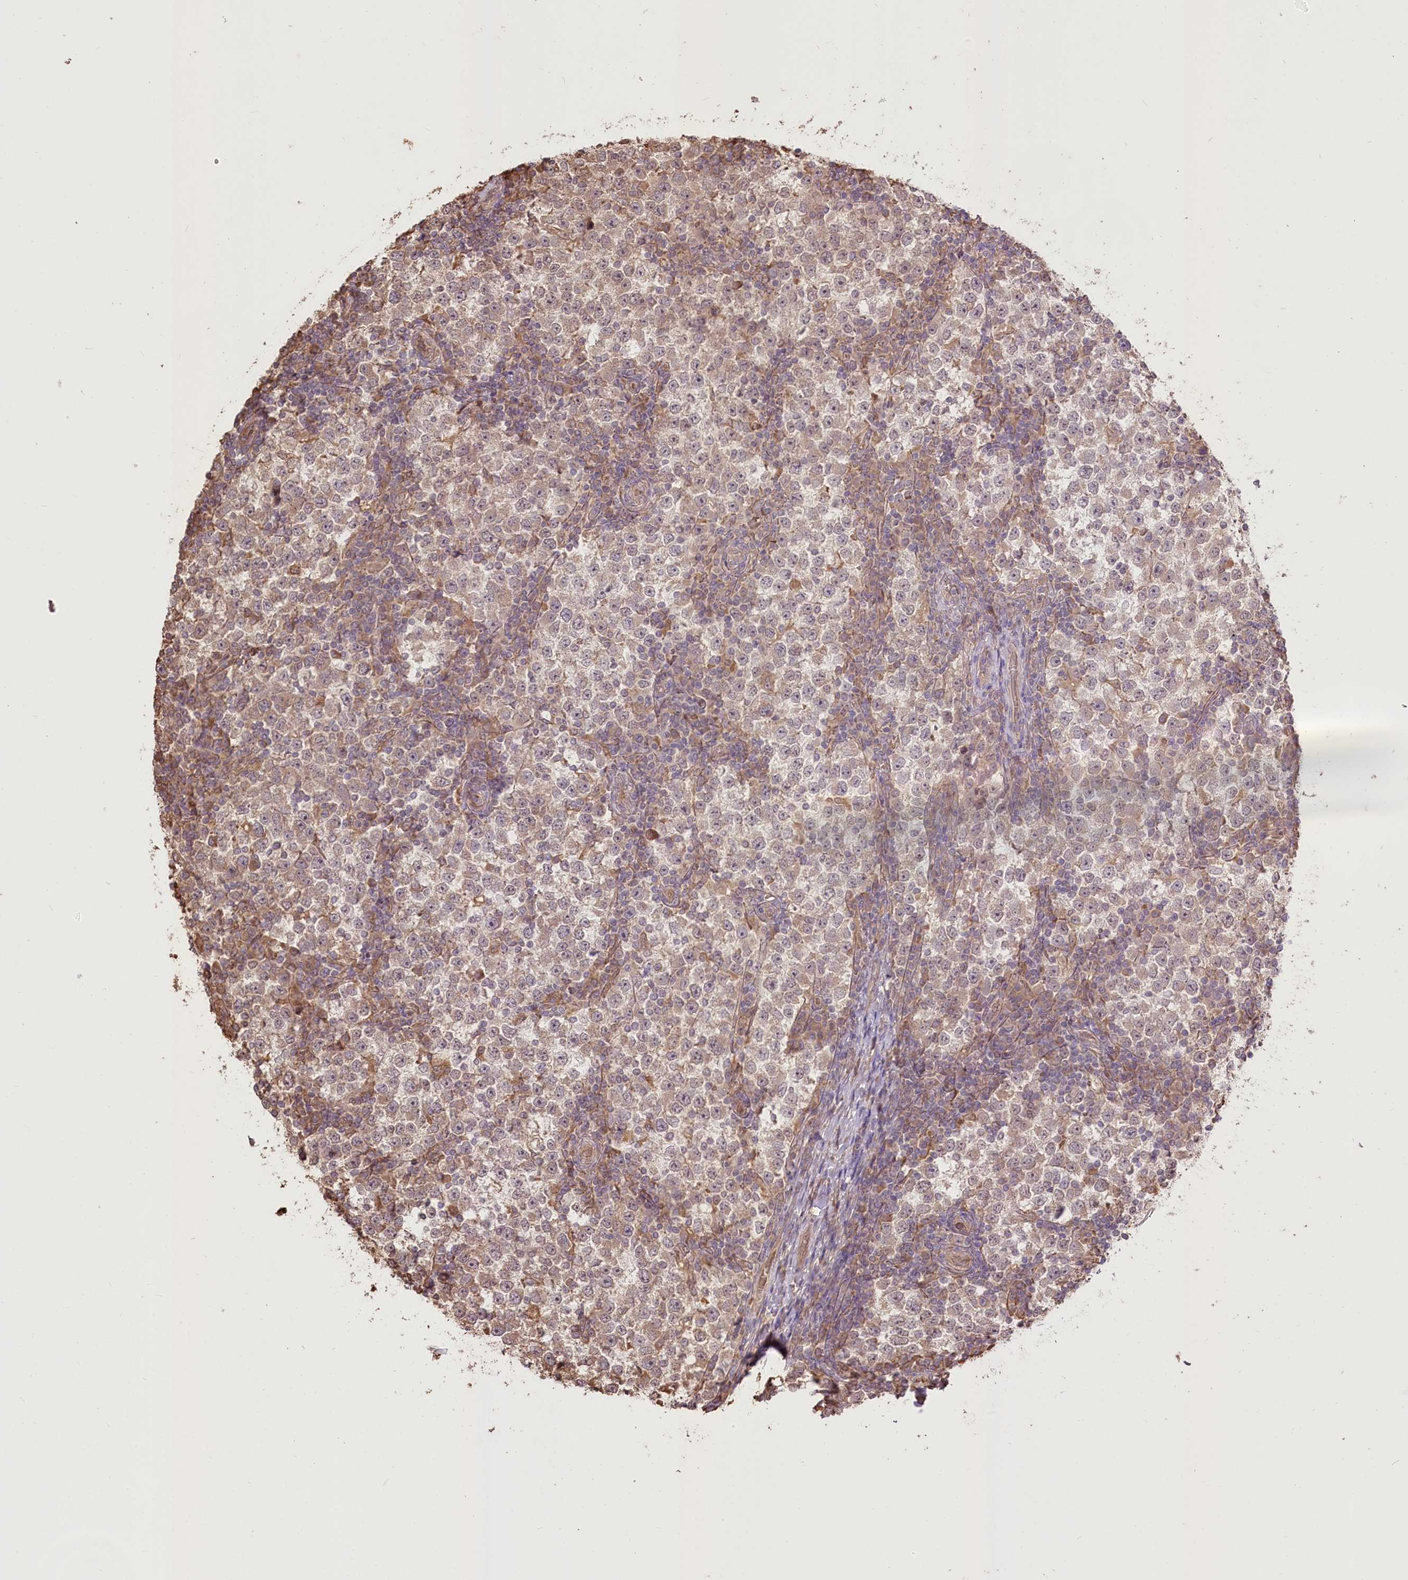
{"staining": {"intensity": "weak", "quantity": "25%-75%", "location": "cytoplasmic/membranous,nuclear"}, "tissue": "testis cancer", "cell_type": "Tumor cells", "image_type": "cancer", "snomed": [{"axis": "morphology", "description": "Seminoma, NOS"}, {"axis": "topography", "description": "Testis"}], "caption": "IHC photomicrograph of testis cancer (seminoma) stained for a protein (brown), which exhibits low levels of weak cytoplasmic/membranous and nuclear positivity in about 25%-75% of tumor cells.", "gene": "R3HDM2", "patient": {"sex": "male", "age": 65}}